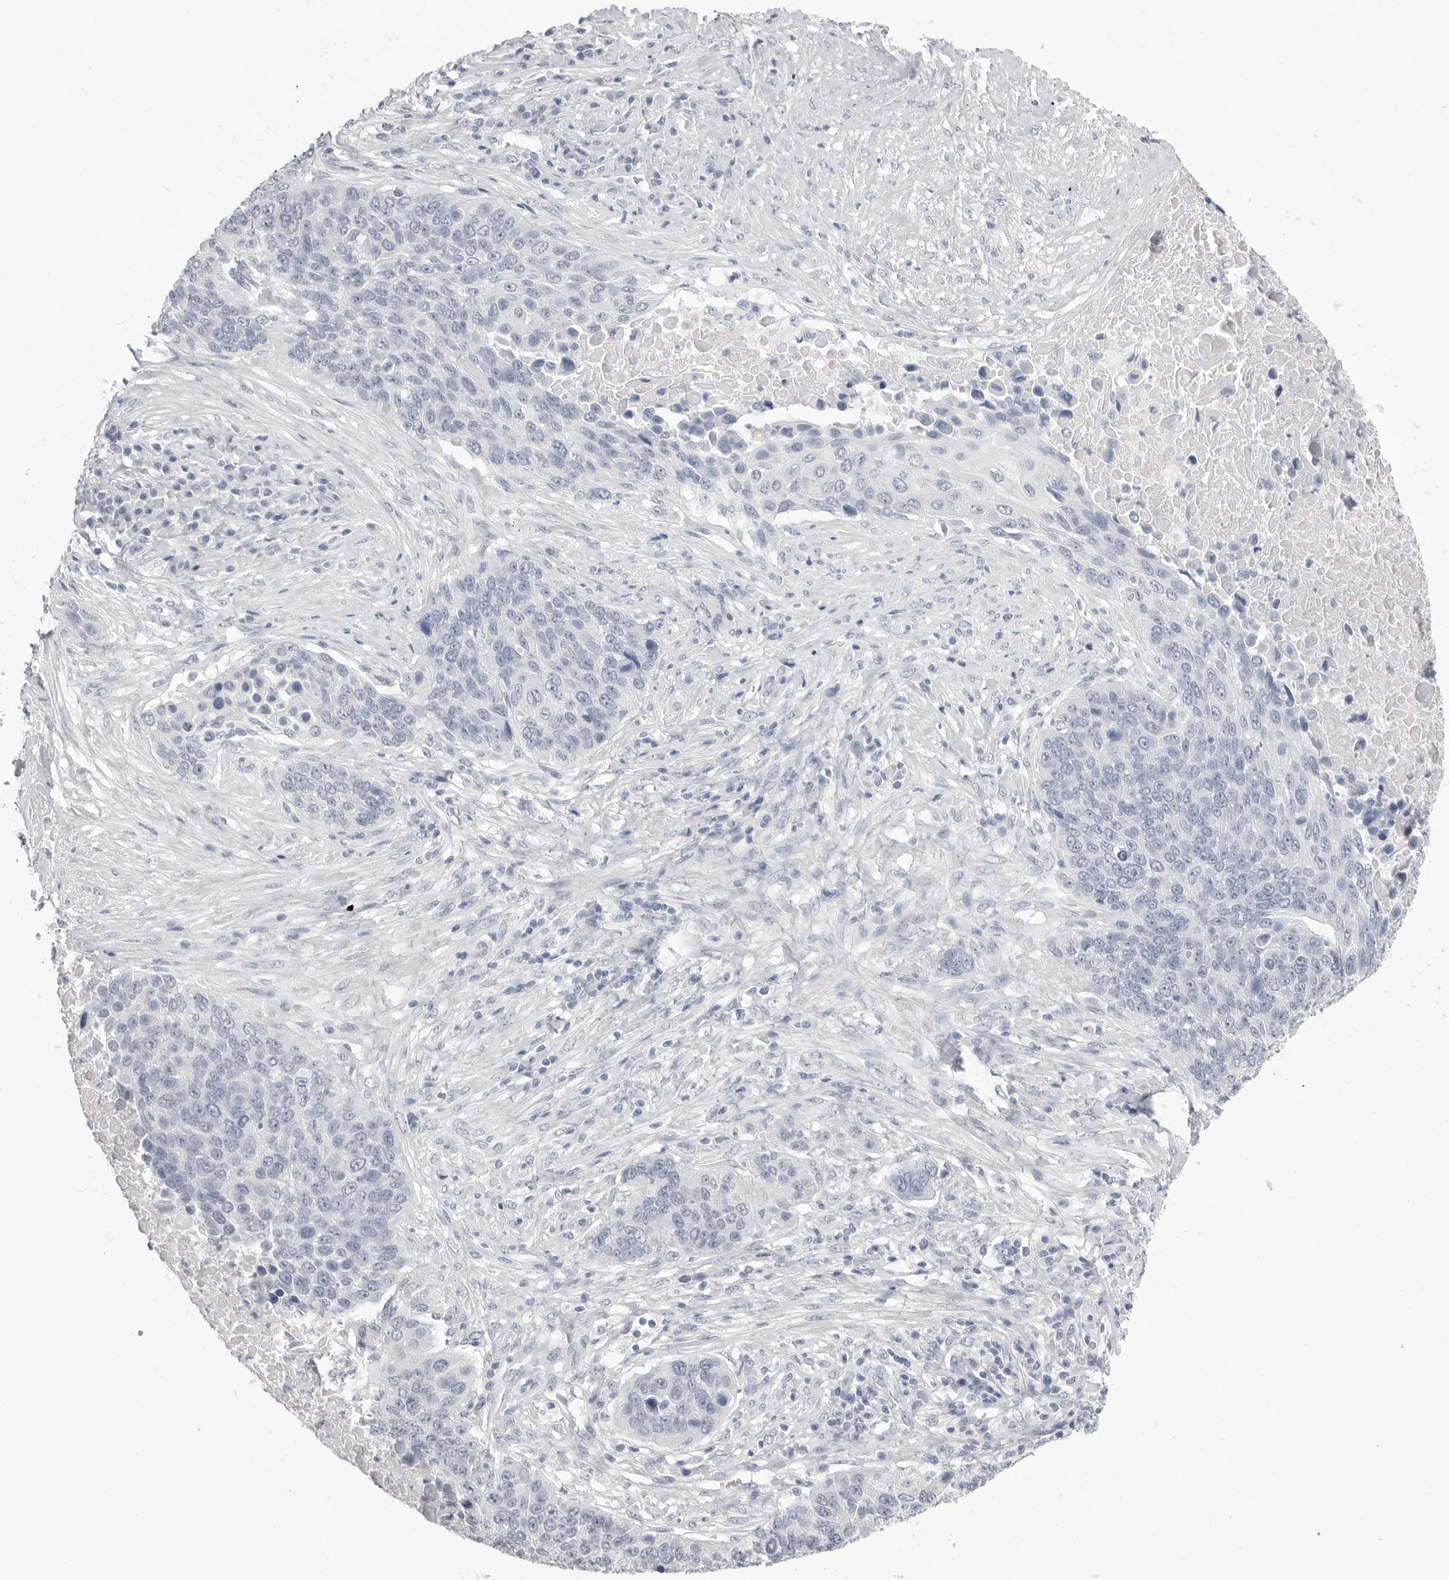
{"staining": {"intensity": "negative", "quantity": "none", "location": "none"}, "tissue": "lung cancer", "cell_type": "Tumor cells", "image_type": "cancer", "snomed": [{"axis": "morphology", "description": "Squamous cell carcinoma, NOS"}, {"axis": "topography", "description": "Lung"}], "caption": "A high-resolution micrograph shows immunohistochemistry staining of lung cancer, which displays no significant positivity in tumor cells. (DAB (3,3'-diaminobenzidine) IHC visualized using brightfield microscopy, high magnification).", "gene": "CPB1", "patient": {"sex": "male", "age": 66}}